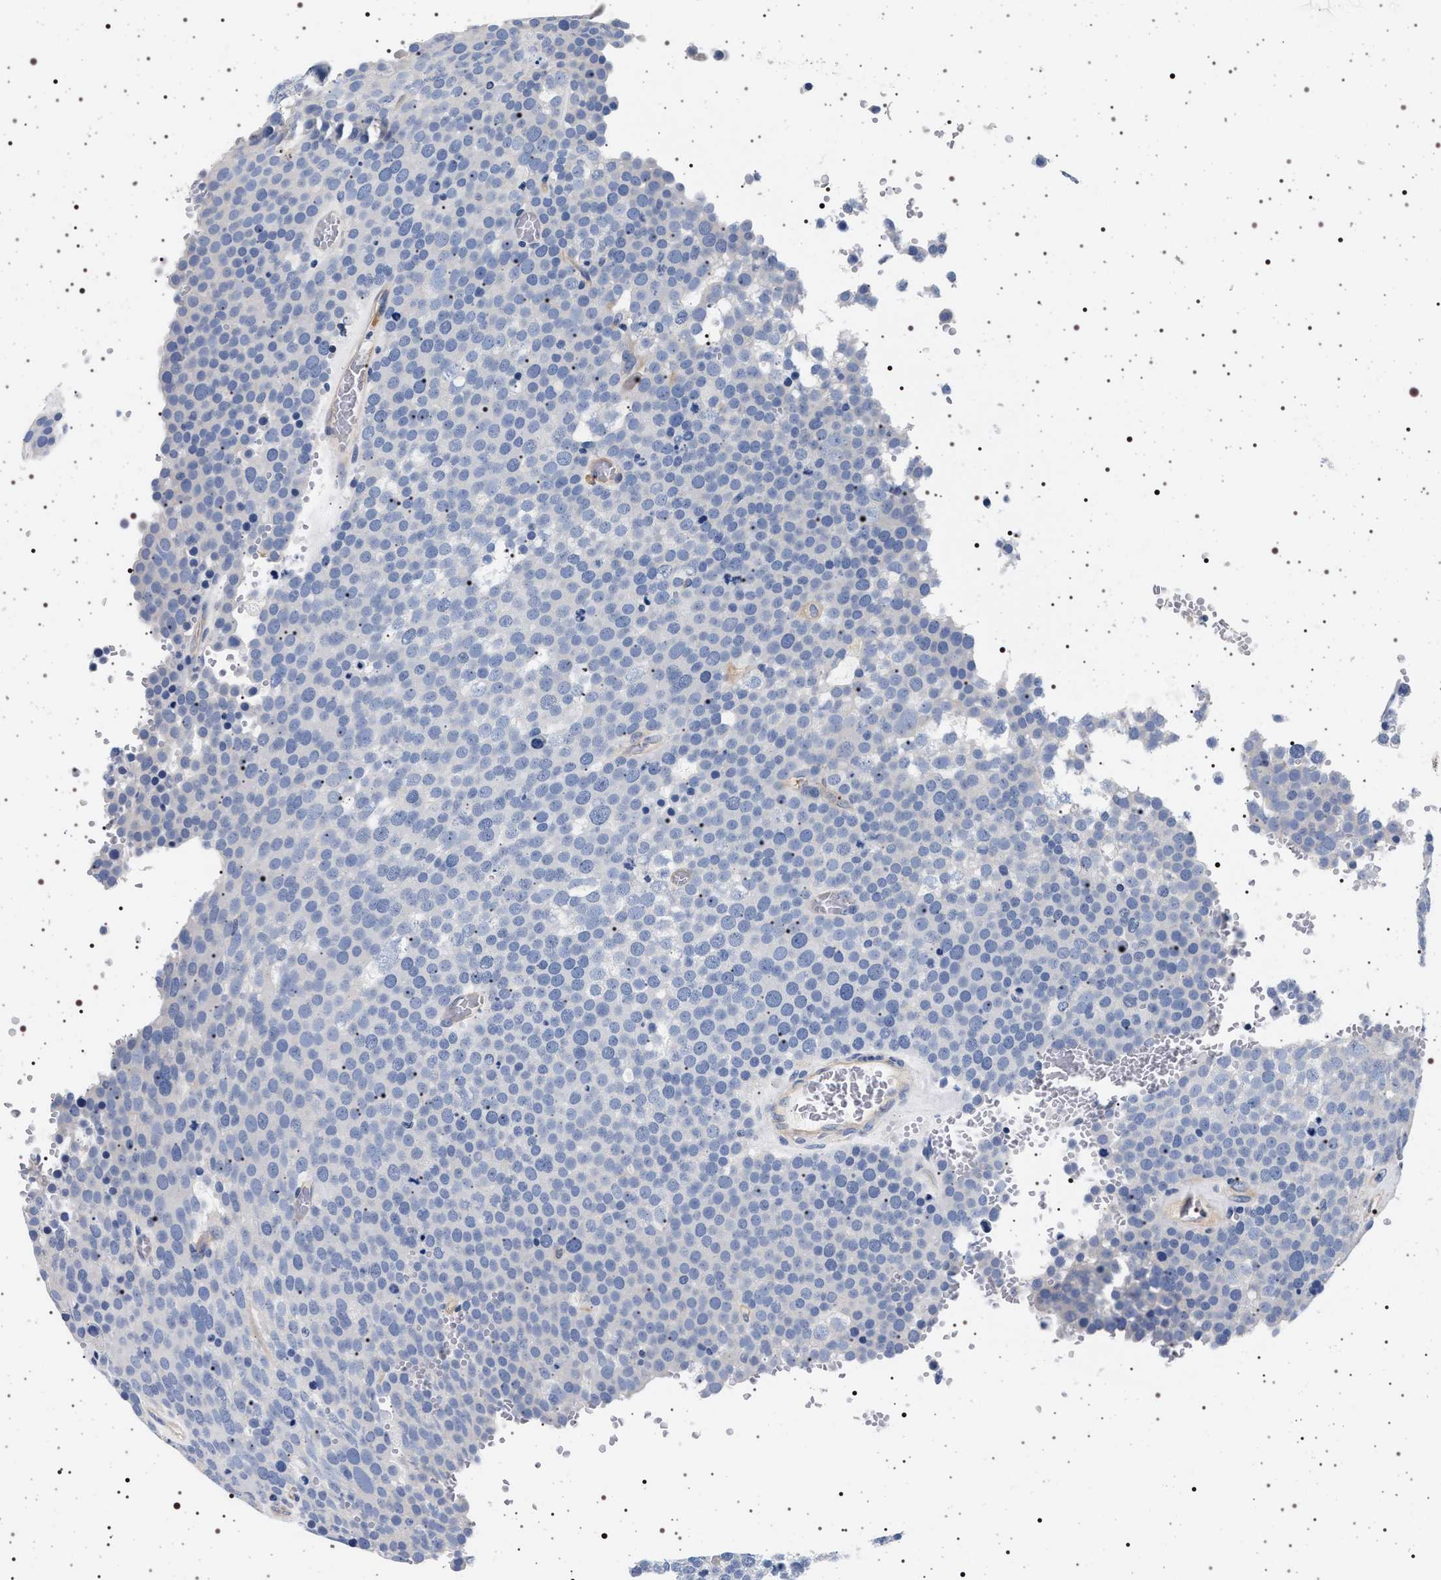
{"staining": {"intensity": "negative", "quantity": "none", "location": "none"}, "tissue": "testis cancer", "cell_type": "Tumor cells", "image_type": "cancer", "snomed": [{"axis": "morphology", "description": "Seminoma, NOS"}, {"axis": "topography", "description": "Testis"}], "caption": "Tumor cells show no significant expression in testis cancer (seminoma). (DAB immunohistochemistry with hematoxylin counter stain).", "gene": "HSD17B1", "patient": {"sex": "male", "age": 71}}